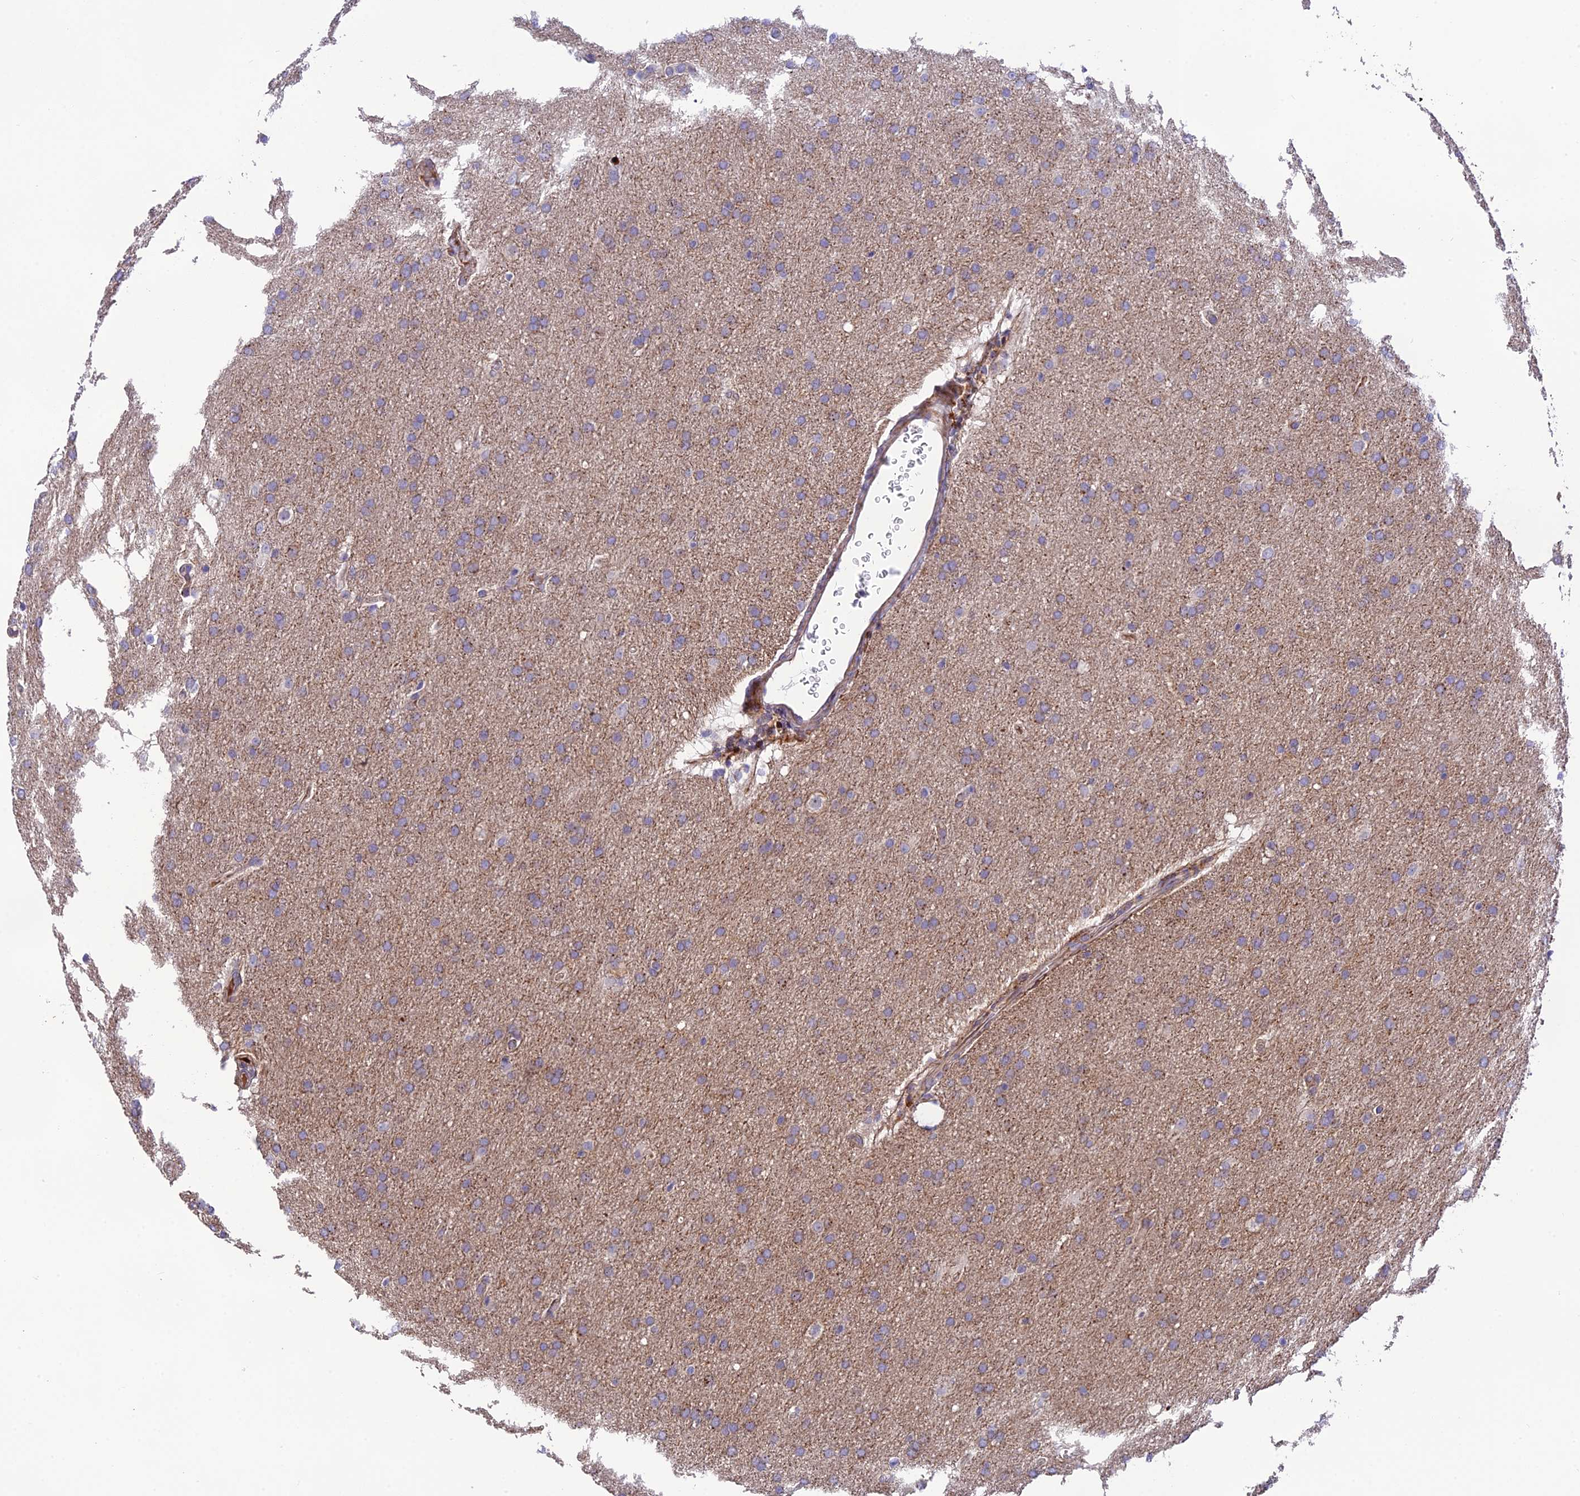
{"staining": {"intensity": "weak", "quantity": "<25%", "location": "cytoplasmic/membranous"}, "tissue": "glioma", "cell_type": "Tumor cells", "image_type": "cancer", "snomed": [{"axis": "morphology", "description": "Glioma, malignant, Low grade"}, {"axis": "topography", "description": "Brain"}], "caption": "Immunohistochemistry image of neoplastic tissue: human malignant low-grade glioma stained with DAB reveals no significant protein expression in tumor cells.", "gene": "CPSF4L", "patient": {"sex": "female", "age": 32}}